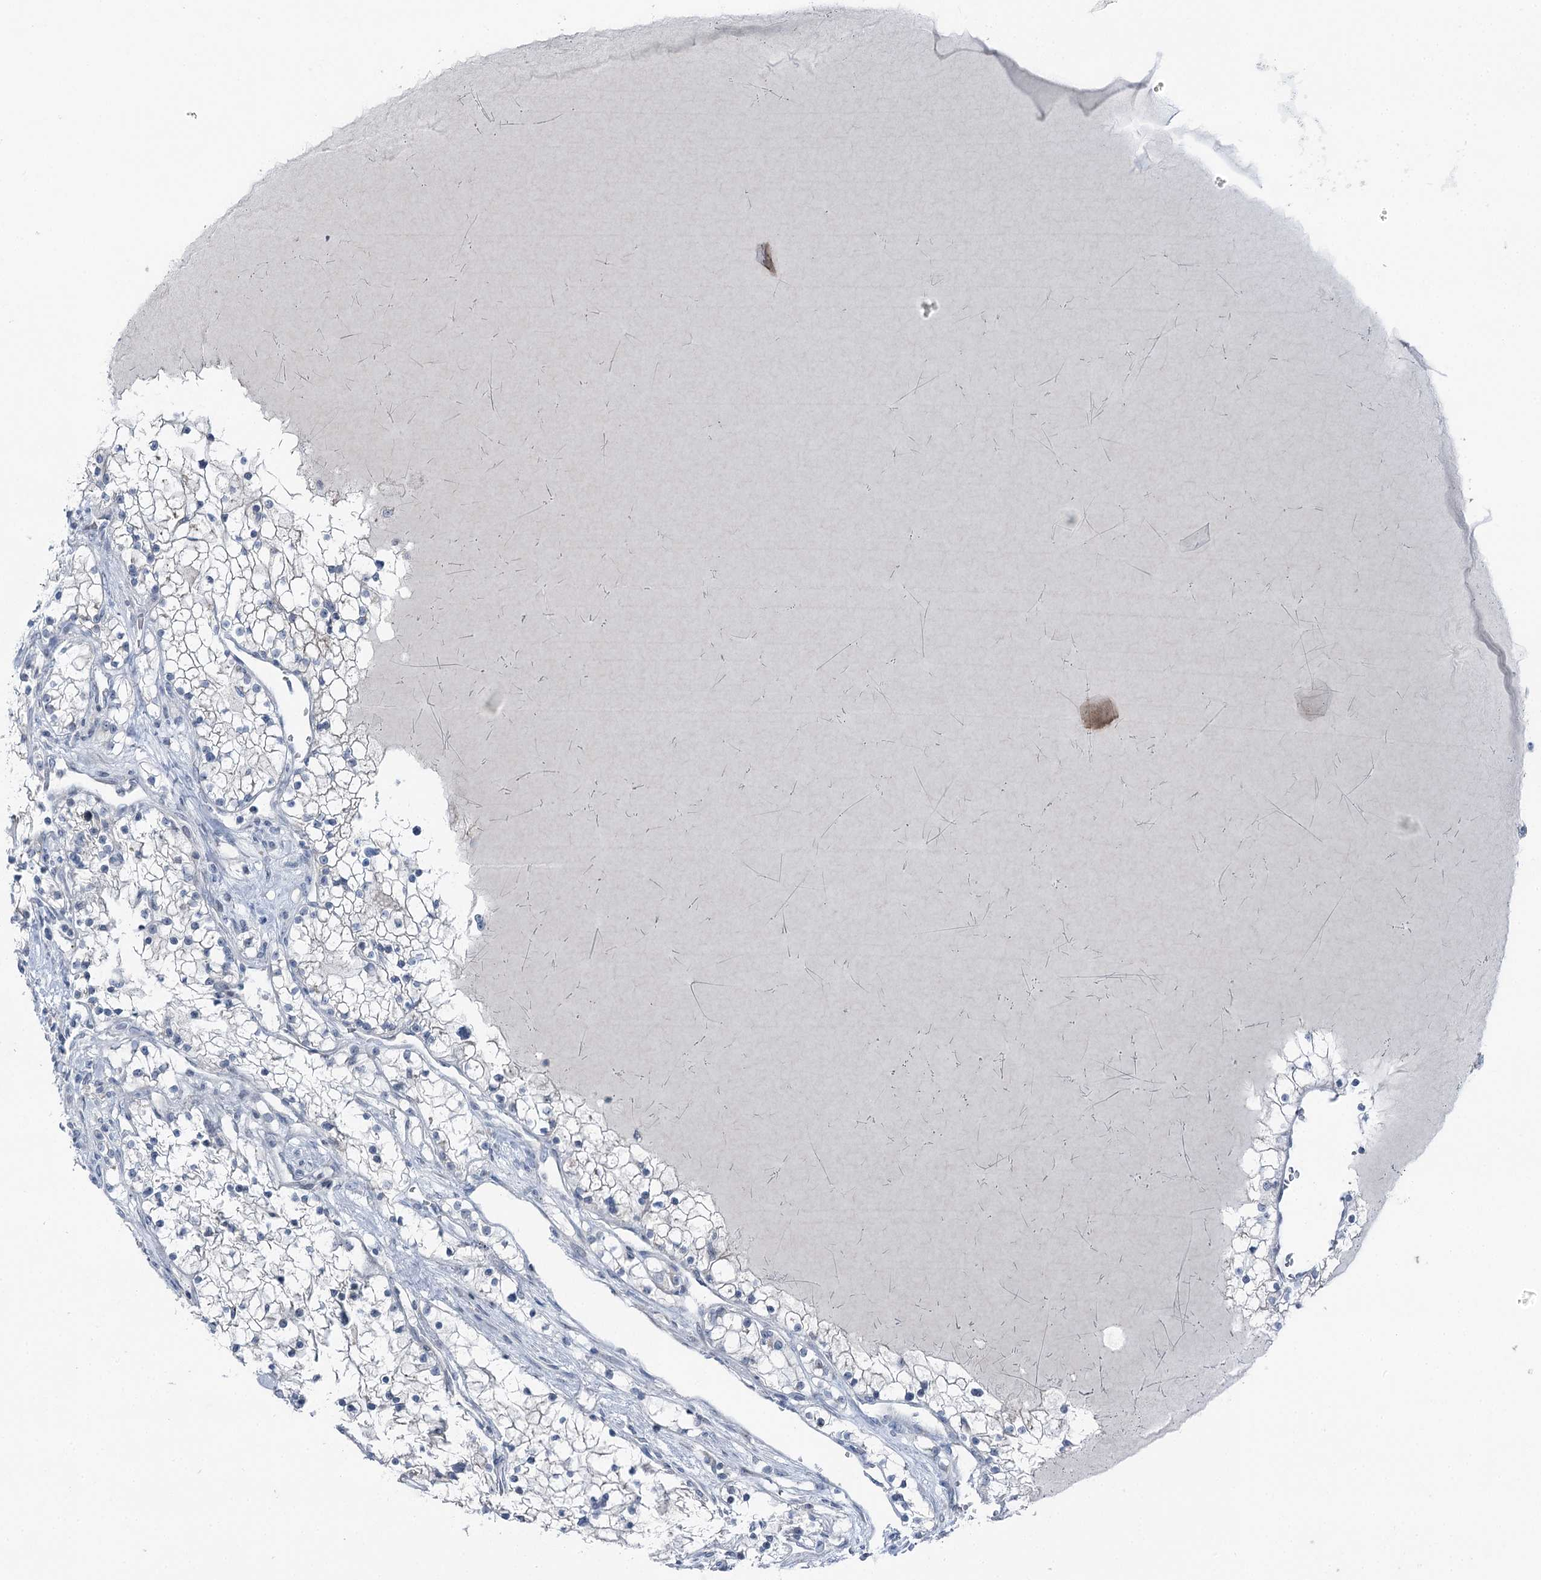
{"staining": {"intensity": "negative", "quantity": "none", "location": "none"}, "tissue": "renal cancer", "cell_type": "Tumor cells", "image_type": "cancer", "snomed": [{"axis": "morphology", "description": "Normal tissue, NOS"}, {"axis": "morphology", "description": "Adenocarcinoma, NOS"}, {"axis": "topography", "description": "Kidney"}], "caption": "Immunohistochemical staining of renal adenocarcinoma shows no significant staining in tumor cells.", "gene": "STEEP1", "patient": {"sex": "male", "age": 68}}